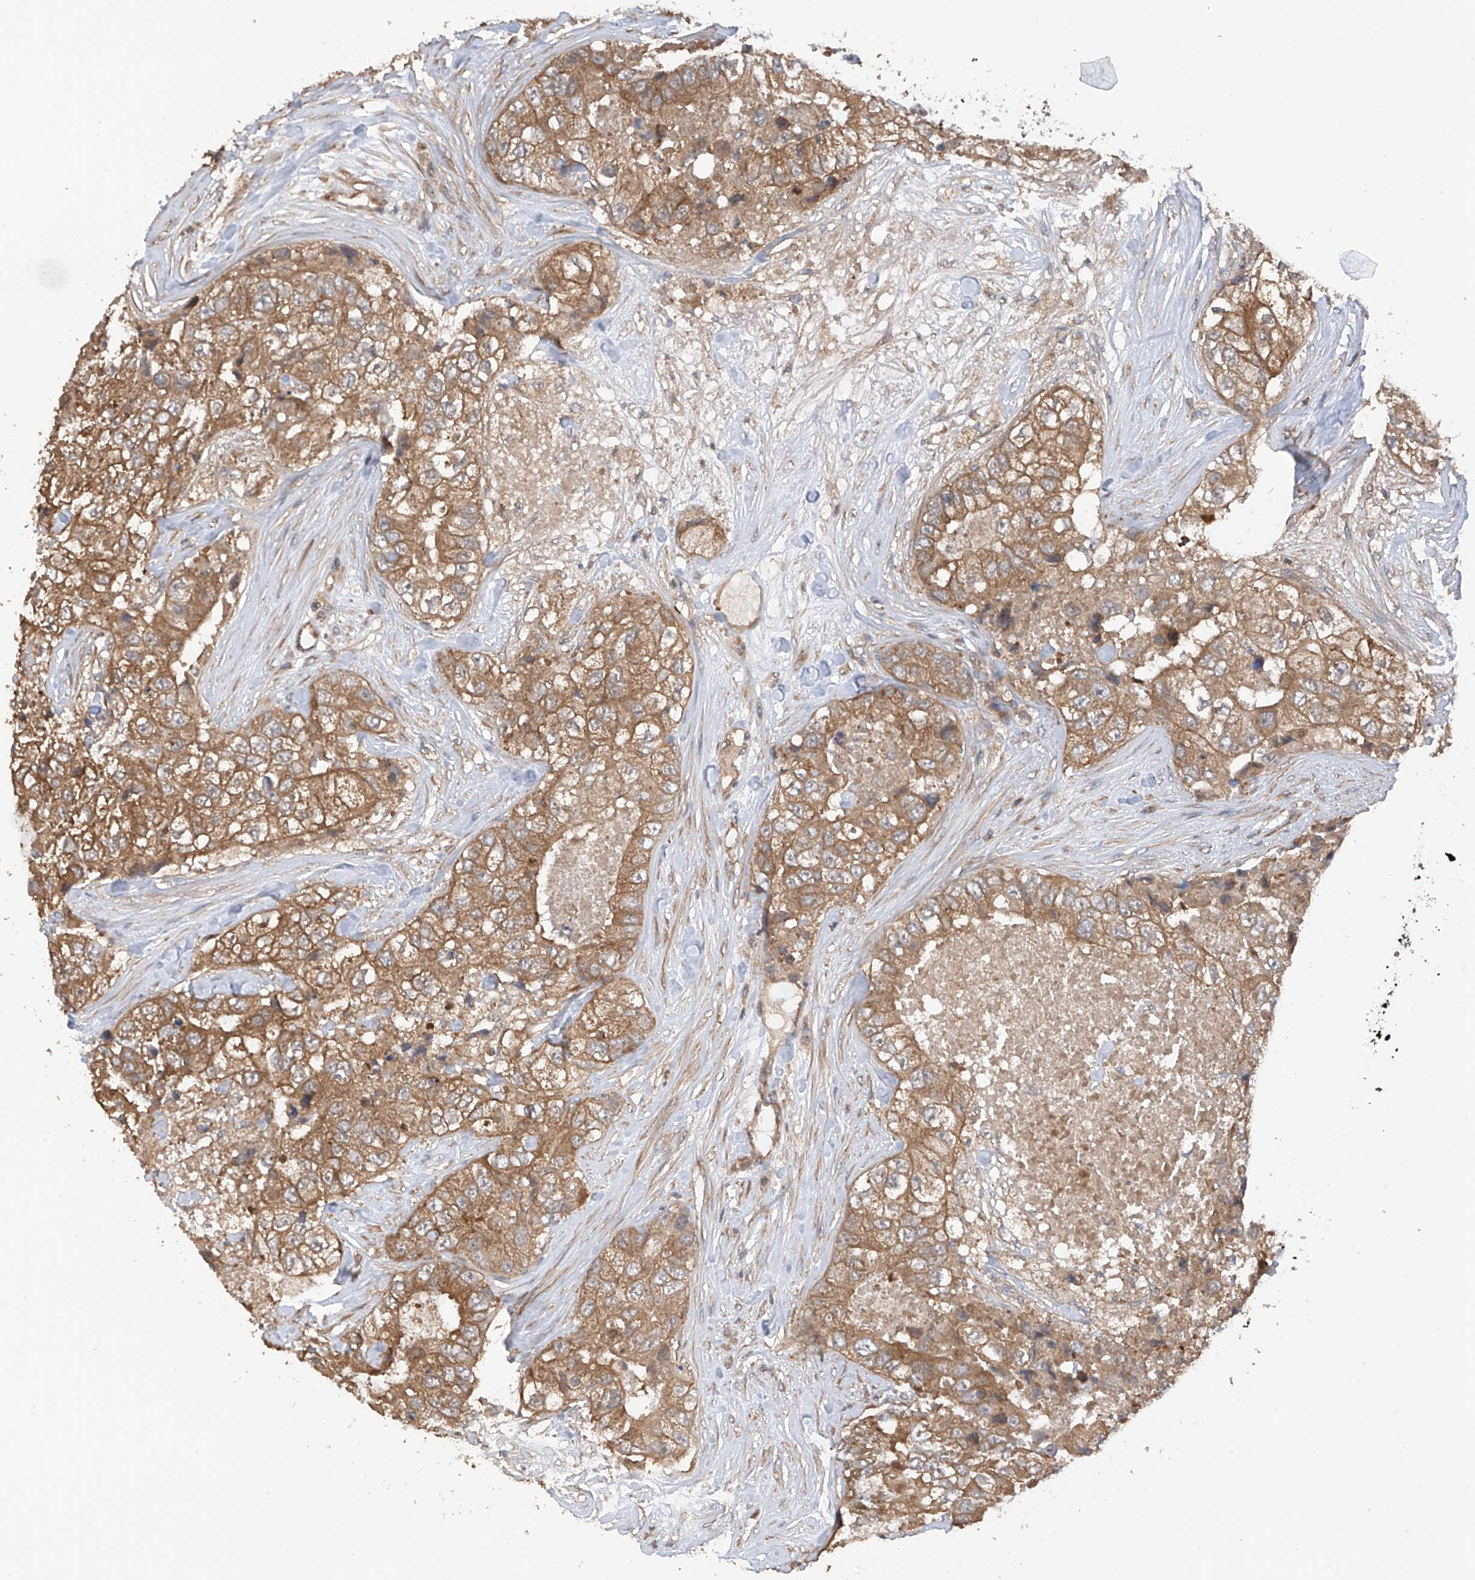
{"staining": {"intensity": "moderate", "quantity": ">75%", "location": "cytoplasmic/membranous"}, "tissue": "breast cancer", "cell_type": "Tumor cells", "image_type": "cancer", "snomed": [{"axis": "morphology", "description": "Duct carcinoma"}, {"axis": "topography", "description": "Breast"}], "caption": "Infiltrating ductal carcinoma (breast) stained with a protein marker shows moderate staining in tumor cells.", "gene": "RPAIN", "patient": {"sex": "female", "age": 62}}